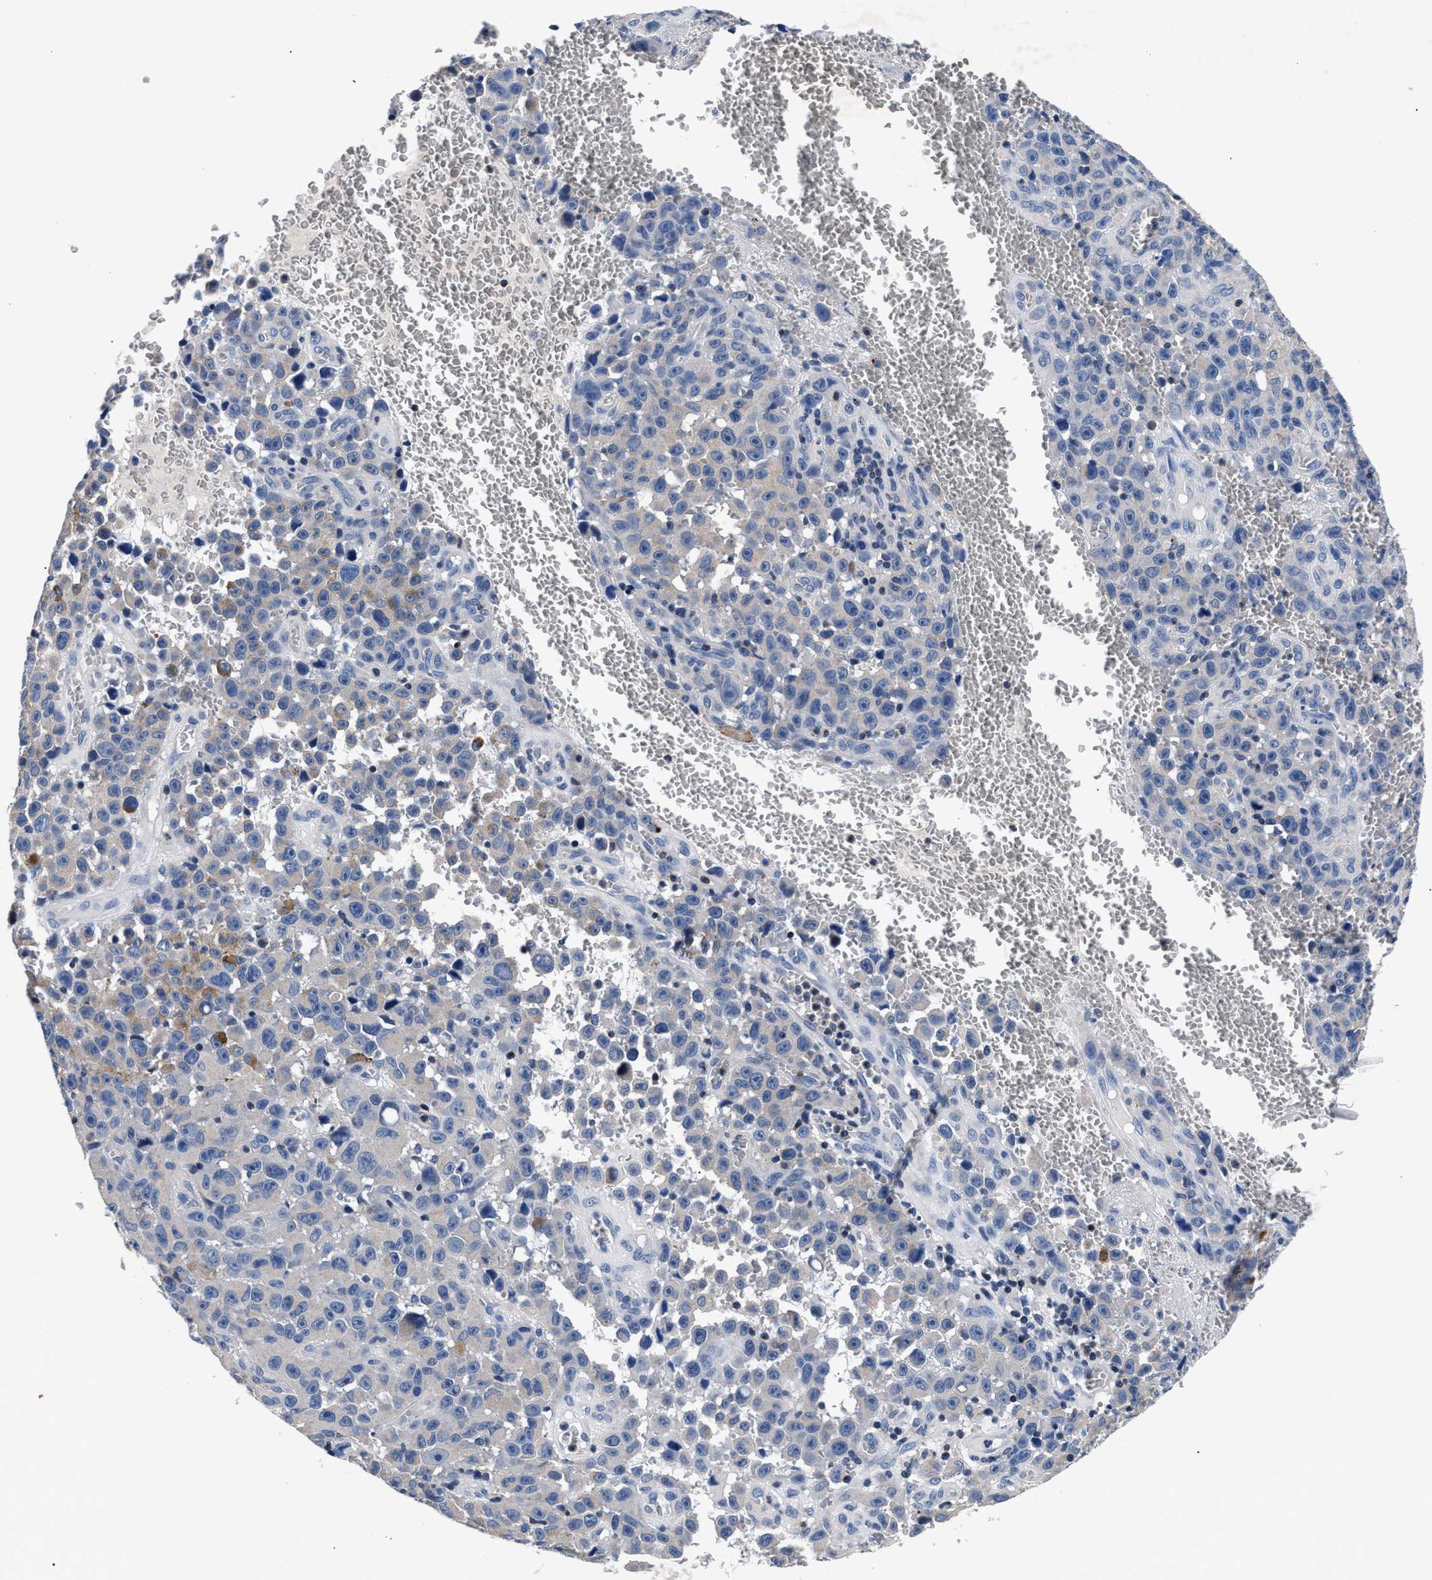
{"staining": {"intensity": "negative", "quantity": "none", "location": "none"}, "tissue": "melanoma", "cell_type": "Tumor cells", "image_type": "cancer", "snomed": [{"axis": "morphology", "description": "Malignant melanoma, NOS"}, {"axis": "topography", "description": "Skin"}], "caption": "Tumor cells show no significant protein staining in melanoma.", "gene": "PHF24", "patient": {"sex": "female", "age": 82}}